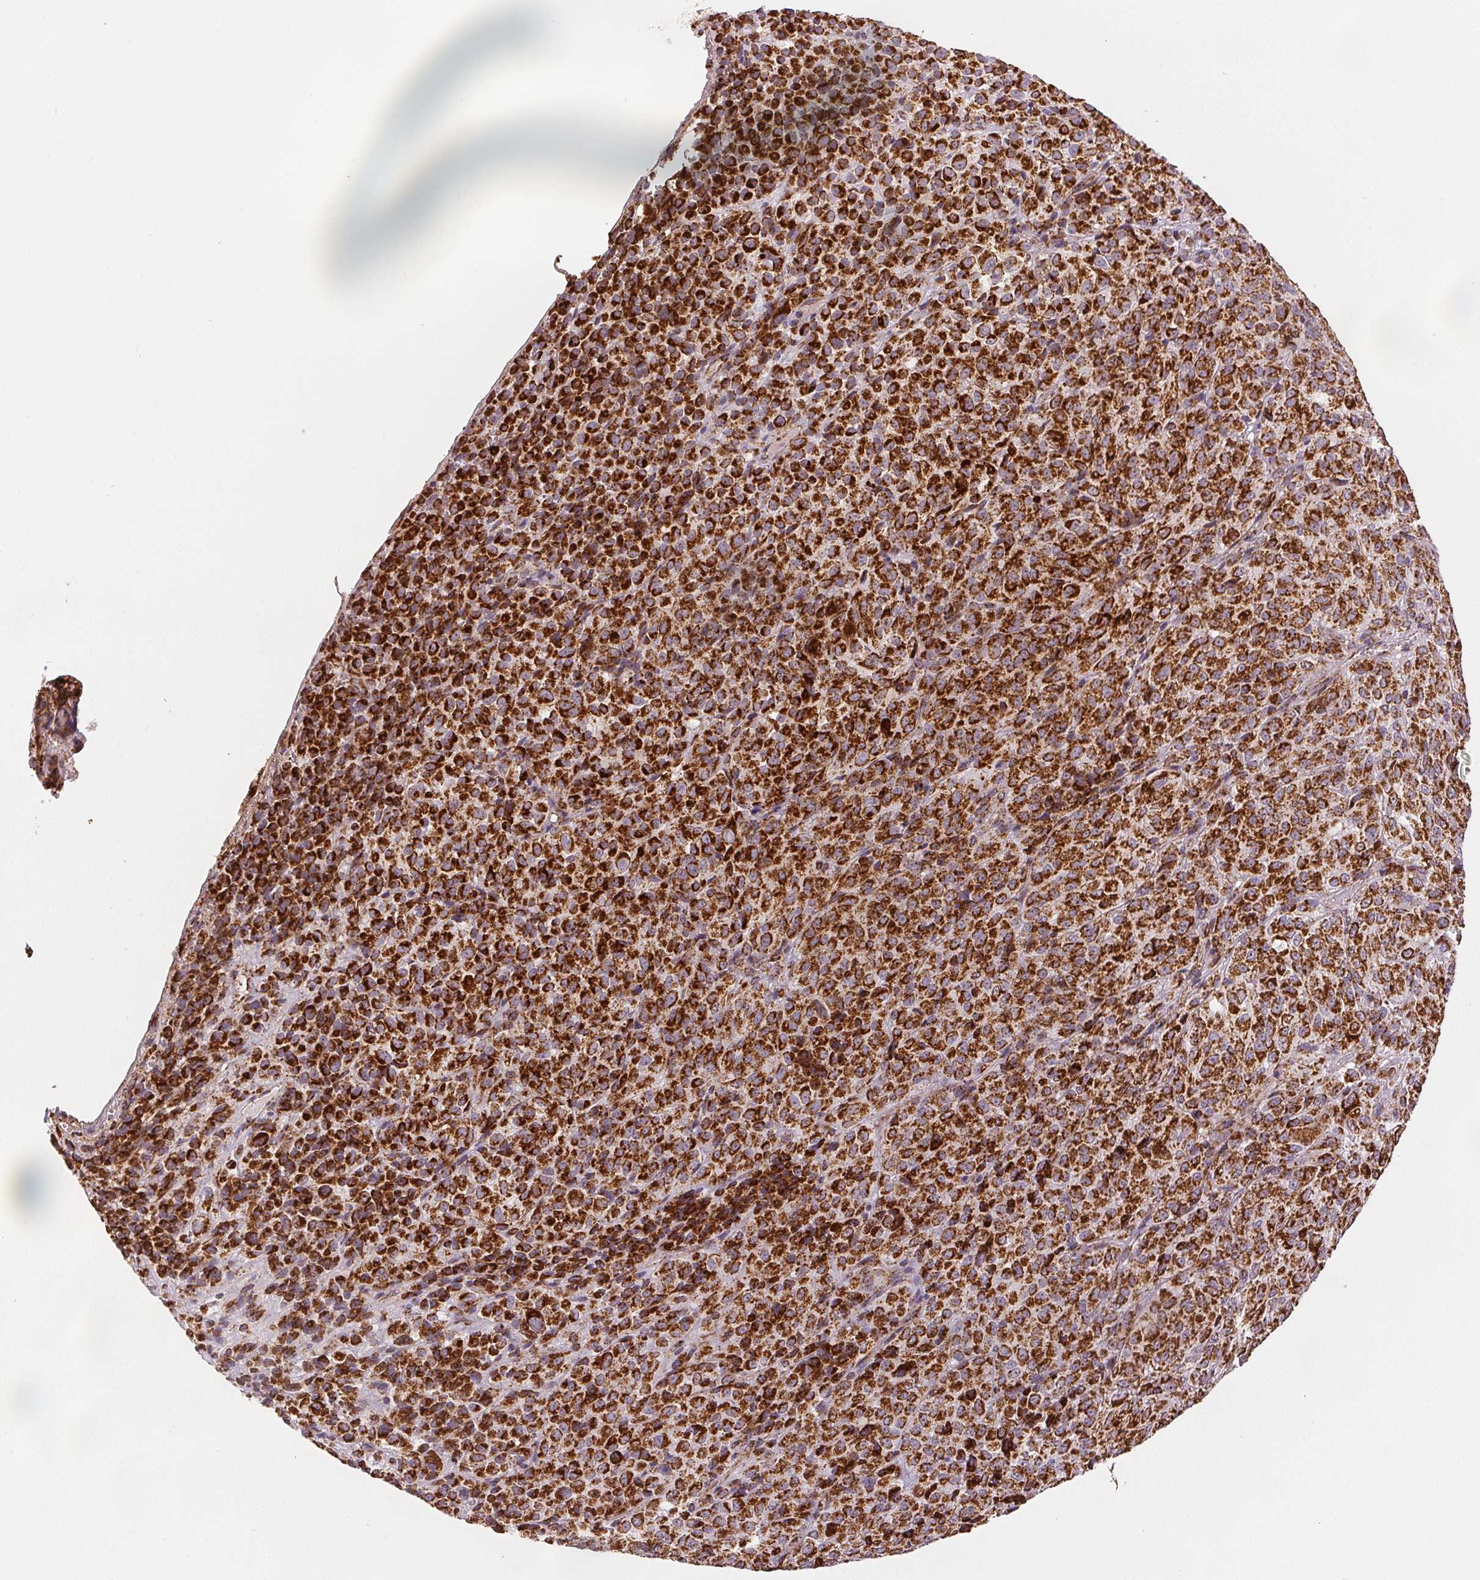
{"staining": {"intensity": "strong", "quantity": ">75%", "location": "cytoplasmic/membranous"}, "tissue": "melanoma", "cell_type": "Tumor cells", "image_type": "cancer", "snomed": [{"axis": "morphology", "description": "Malignant melanoma, Metastatic site"}, {"axis": "topography", "description": "Brain"}], "caption": "About >75% of tumor cells in human malignant melanoma (metastatic site) display strong cytoplasmic/membranous protein positivity as visualized by brown immunohistochemical staining.", "gene": "SDHB", "patient": {"sex": "female", "age": 56}}